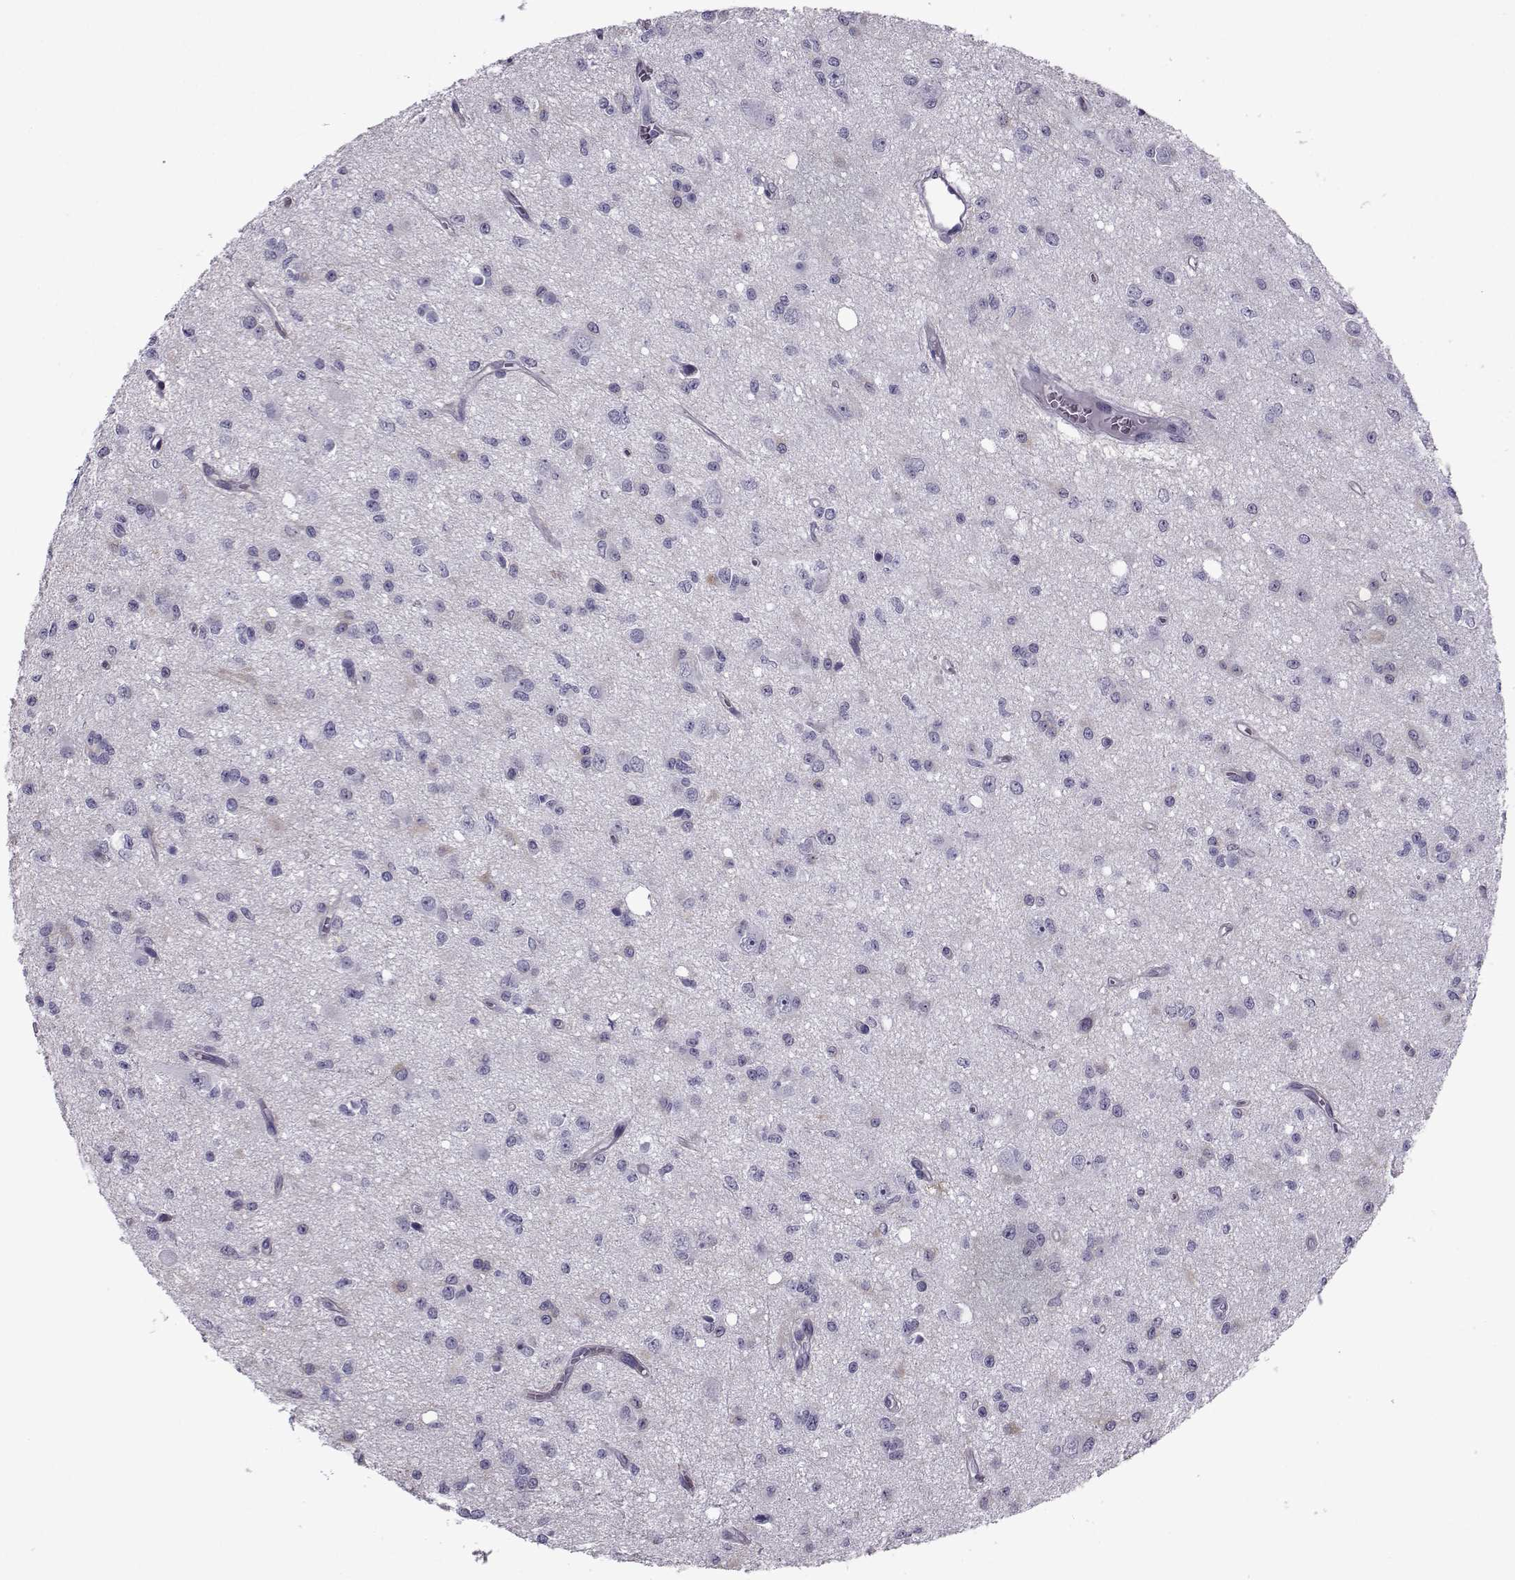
{"staining": {"intensity": "negative", "quantity": "none", "location": "none"}, "tissue": "glioma", "cell_type": "Tumor cells", "image_type": "cancer", "snomed": [{"axis": "morphology", "description": "Glioma, malignant, Low grade"}, {"axis": "topography", "description": "Brain"}], "caption": "This is a histopathology image of immunohistochemistry staining of low-grade glioma (malignant), which shows no positivity in tumor cells.", "gene": "COL22A1", "patient": {"sex": "female", "age": 45}}